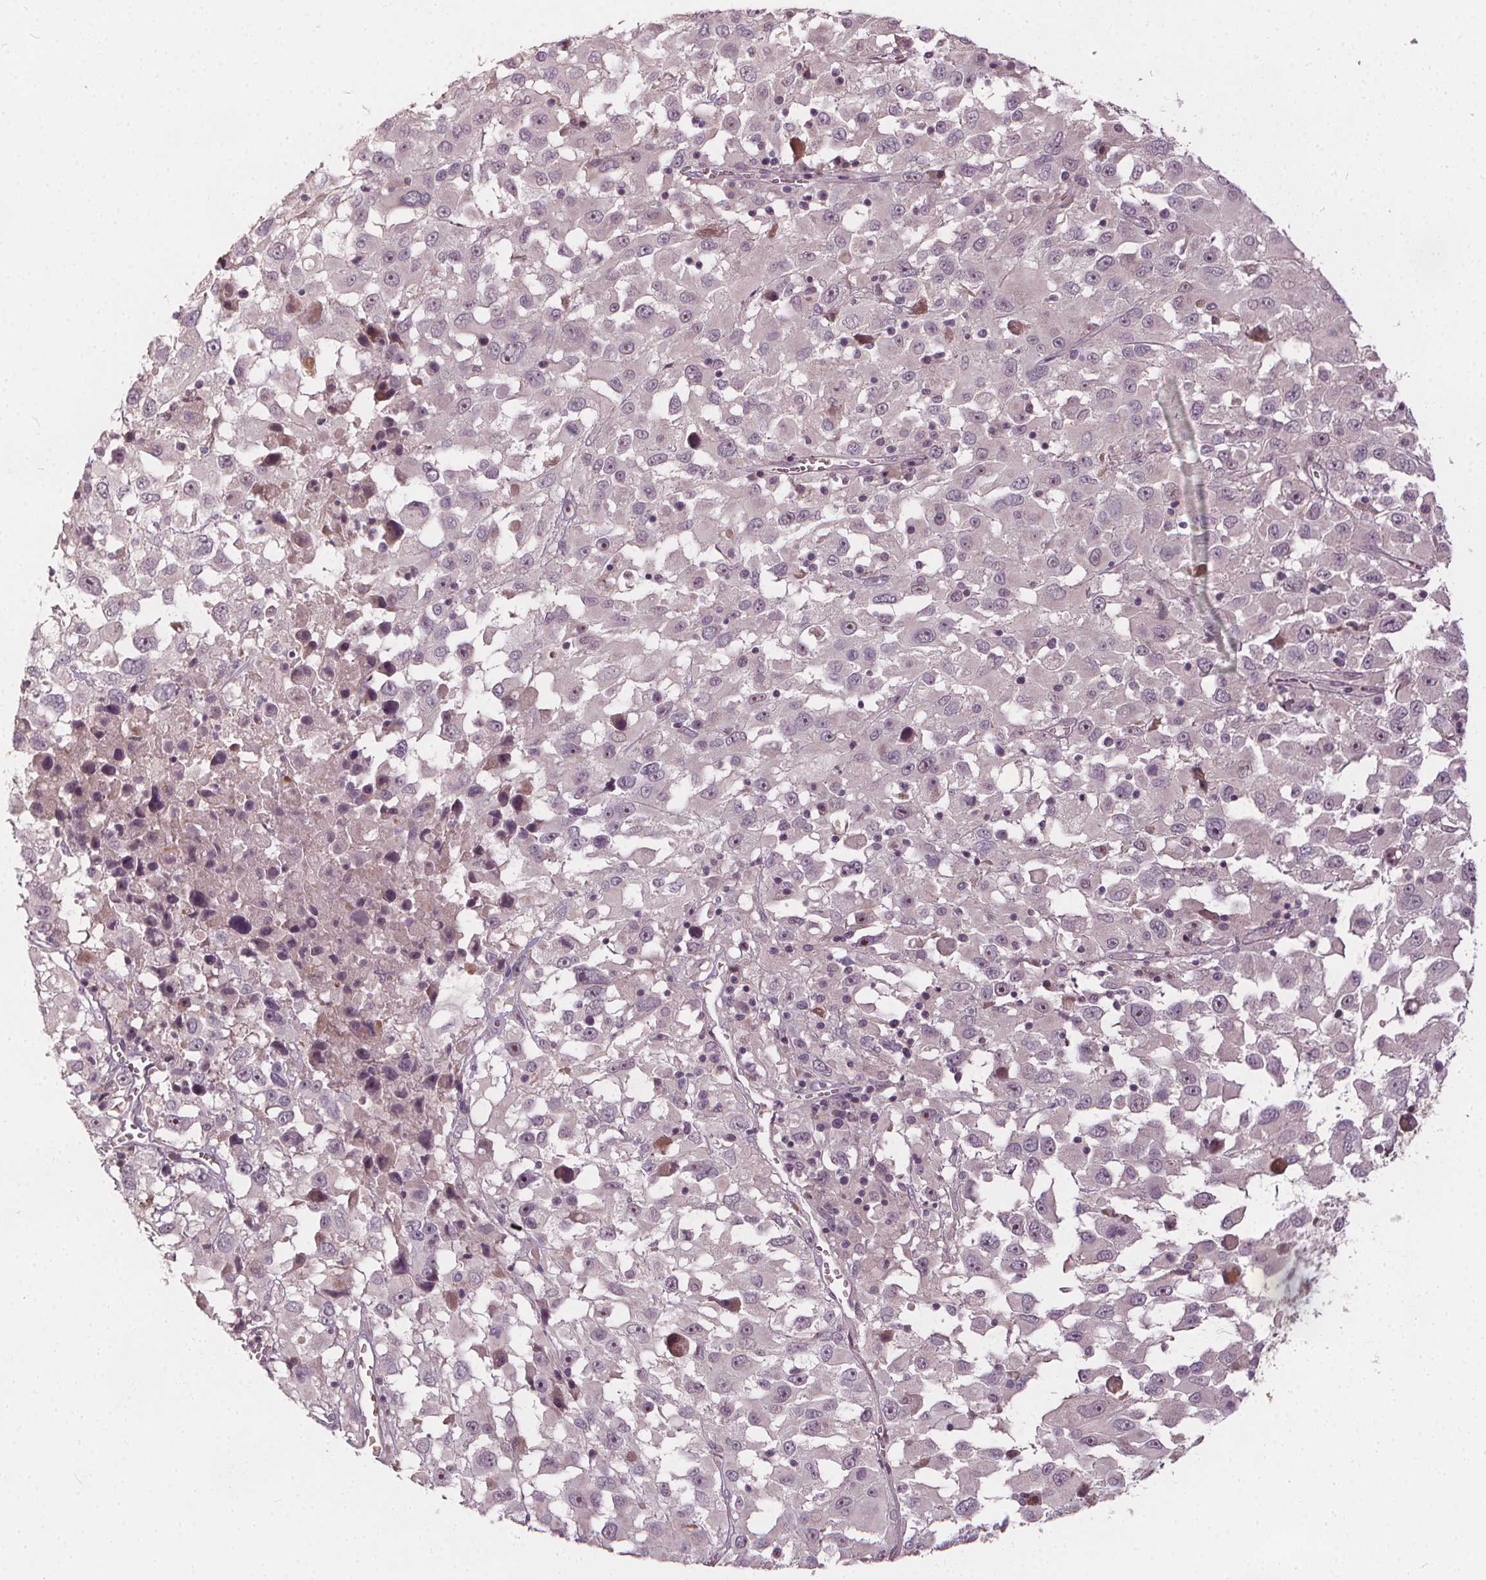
{"staining": {"intensity": "weak", "quantity": "<25%", "location": "nuclear"}, "tissue": "melanoma", "cell_type": "Tumor cells", "image_type": "cancer", "snomed": [{"axis": "morphology", "description": "Malignant melanoma, Metastatic site"}, {"axis": "topography", "description": "Soft tissue"}], "caption": "This is an IHC photomicrograph of human melanoma. There is no staining in tumor cells.", "gene": "IPO13", "patient": {"sex": "male", "age": 50}}